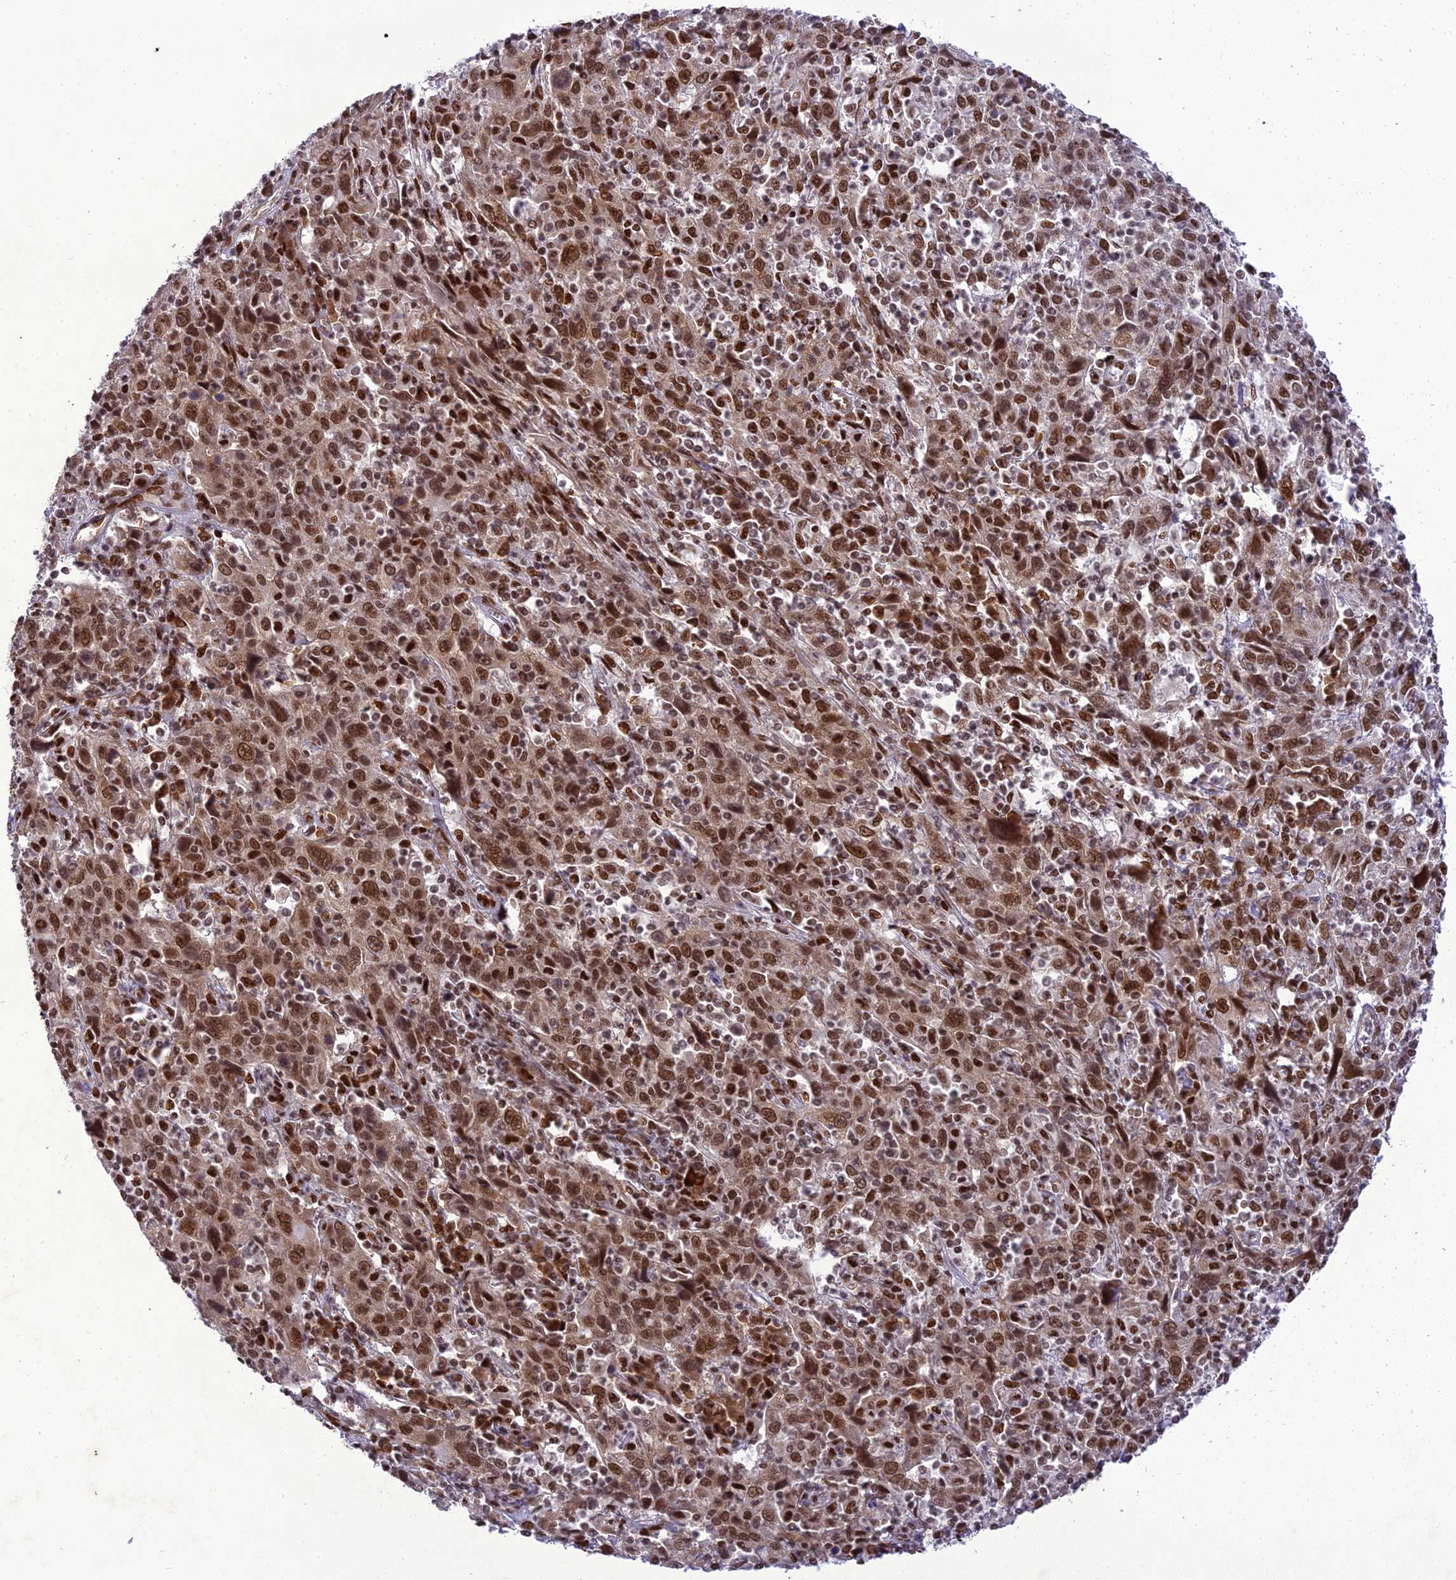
{"staining": {"intensity": "strong", "quantity": ">75%", "location": "nuclear"}, "tissue": "cervical cancer", "cell_type": "Tumor cells", "image_type": "cancer", "snomed": [{"axis": "morphology", "description": "Squamous cell carcinoma, NOS"}, {"axis": "topography", "description": "Cervix"}], "caption": "Immunohistochemical staining of cervical squamous cell carcinoma demonstrates high levels of strong nuclear expression in approximately >75% of tumor cells.", "gene": "DDX1", "patient": {"sex": "female", "age": 46}}